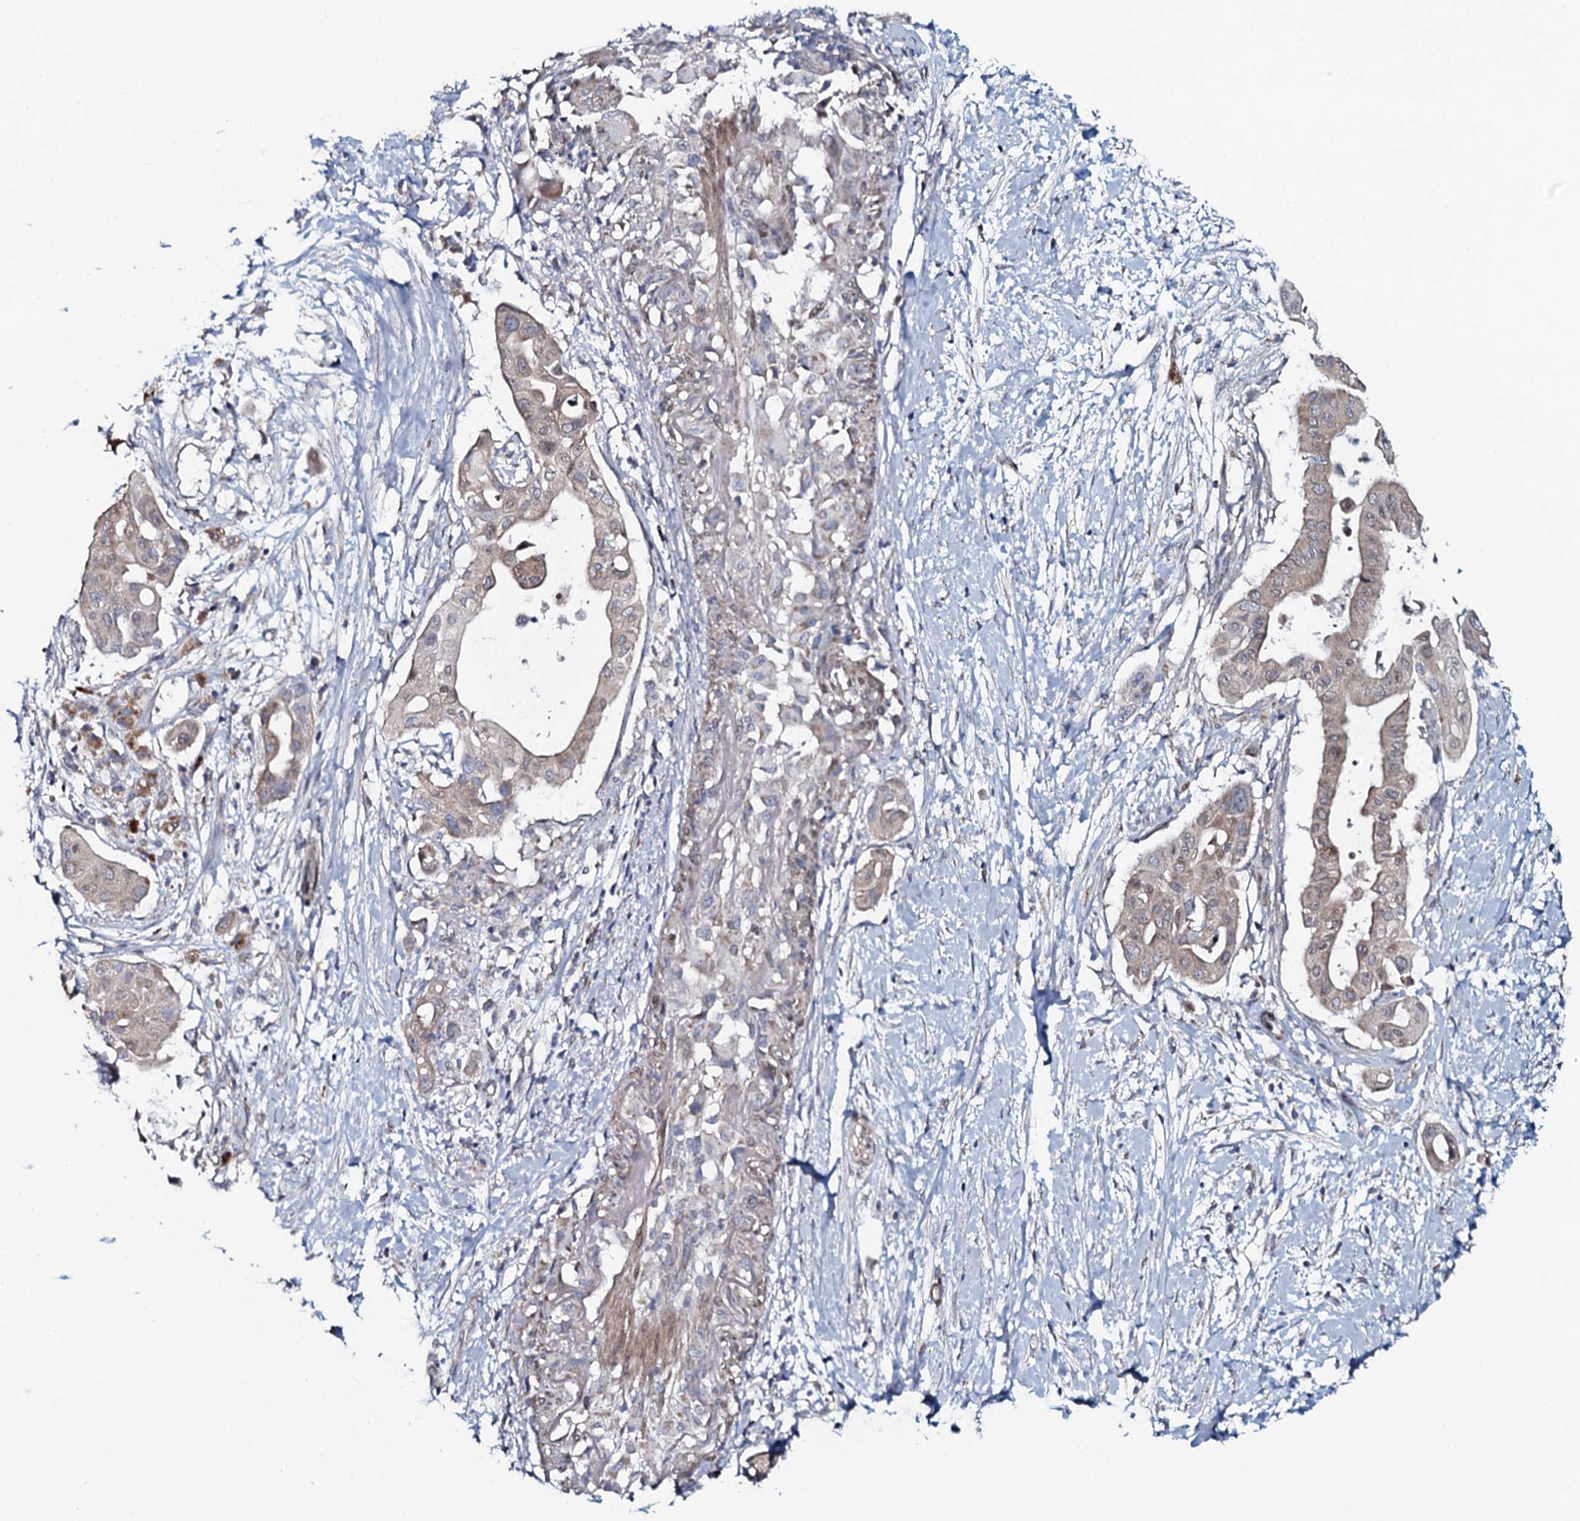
{"staining": {"intensity": "weak", "quantity": ">75%", "location": "cytoplasmic/membranous,nuclear"}, "tissue": "pancreatic cancer", "cell_type": "Tumor cells", "image_type": "cancer", "snomed": [{"axis": "morphology", "description": "Adenocarcinoma, NOS"}, {"axis": "topography", "description": "Pancreas"}], "caption": "A high-resolution photomicrograph shows immunohistochemistry staining of pancreatic cancer, which shows weak cytoplasmic/membranous and nuclear expression in about >75% of tumor cells. (Stains: DAB in brown, nuclei in blue, Microscopy: brightfield microscopy at high magnification).", "gene": "KCTD4", "patient": {"sex": "male", "age": 68}}